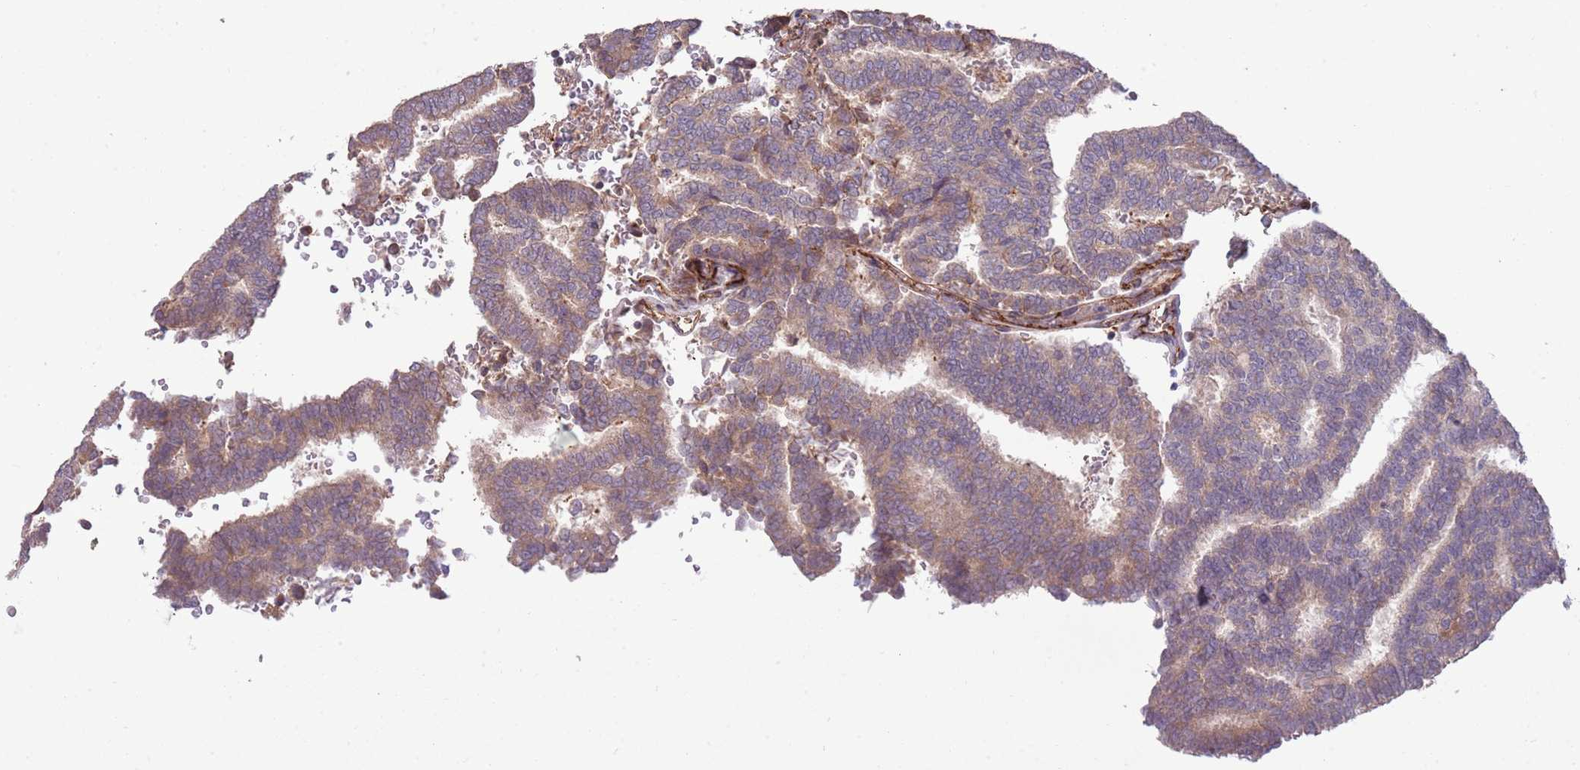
{"staining": {"intensity": "weak", "quantity": "25%-75%", "location": "cytoplasmic/membranous"}, "tissue": "thyroid cancer", "cell_type": "Tumor cells", "image_type": "cancer", "snomed": [{"axis": "morphology", "description": "Papillary adenocarcinoma, NOS"}, {"axis": "topography", "description": "Thyroid gland"}], "caption": "The histopathology image demonstrates a brown stain indicating the presence of a protein in the cytoplasmic/membranous of tumor cells in thyroid cancer (papillary adenocarcinoma). Using DAB (3,3'-diaminobenzidine) (brown) and hematoxylin (blue) stains, captured at high magnification using brightfield microscopy.", "gene": "DPP10", "patient": {"sex": "female", "age": 35}}